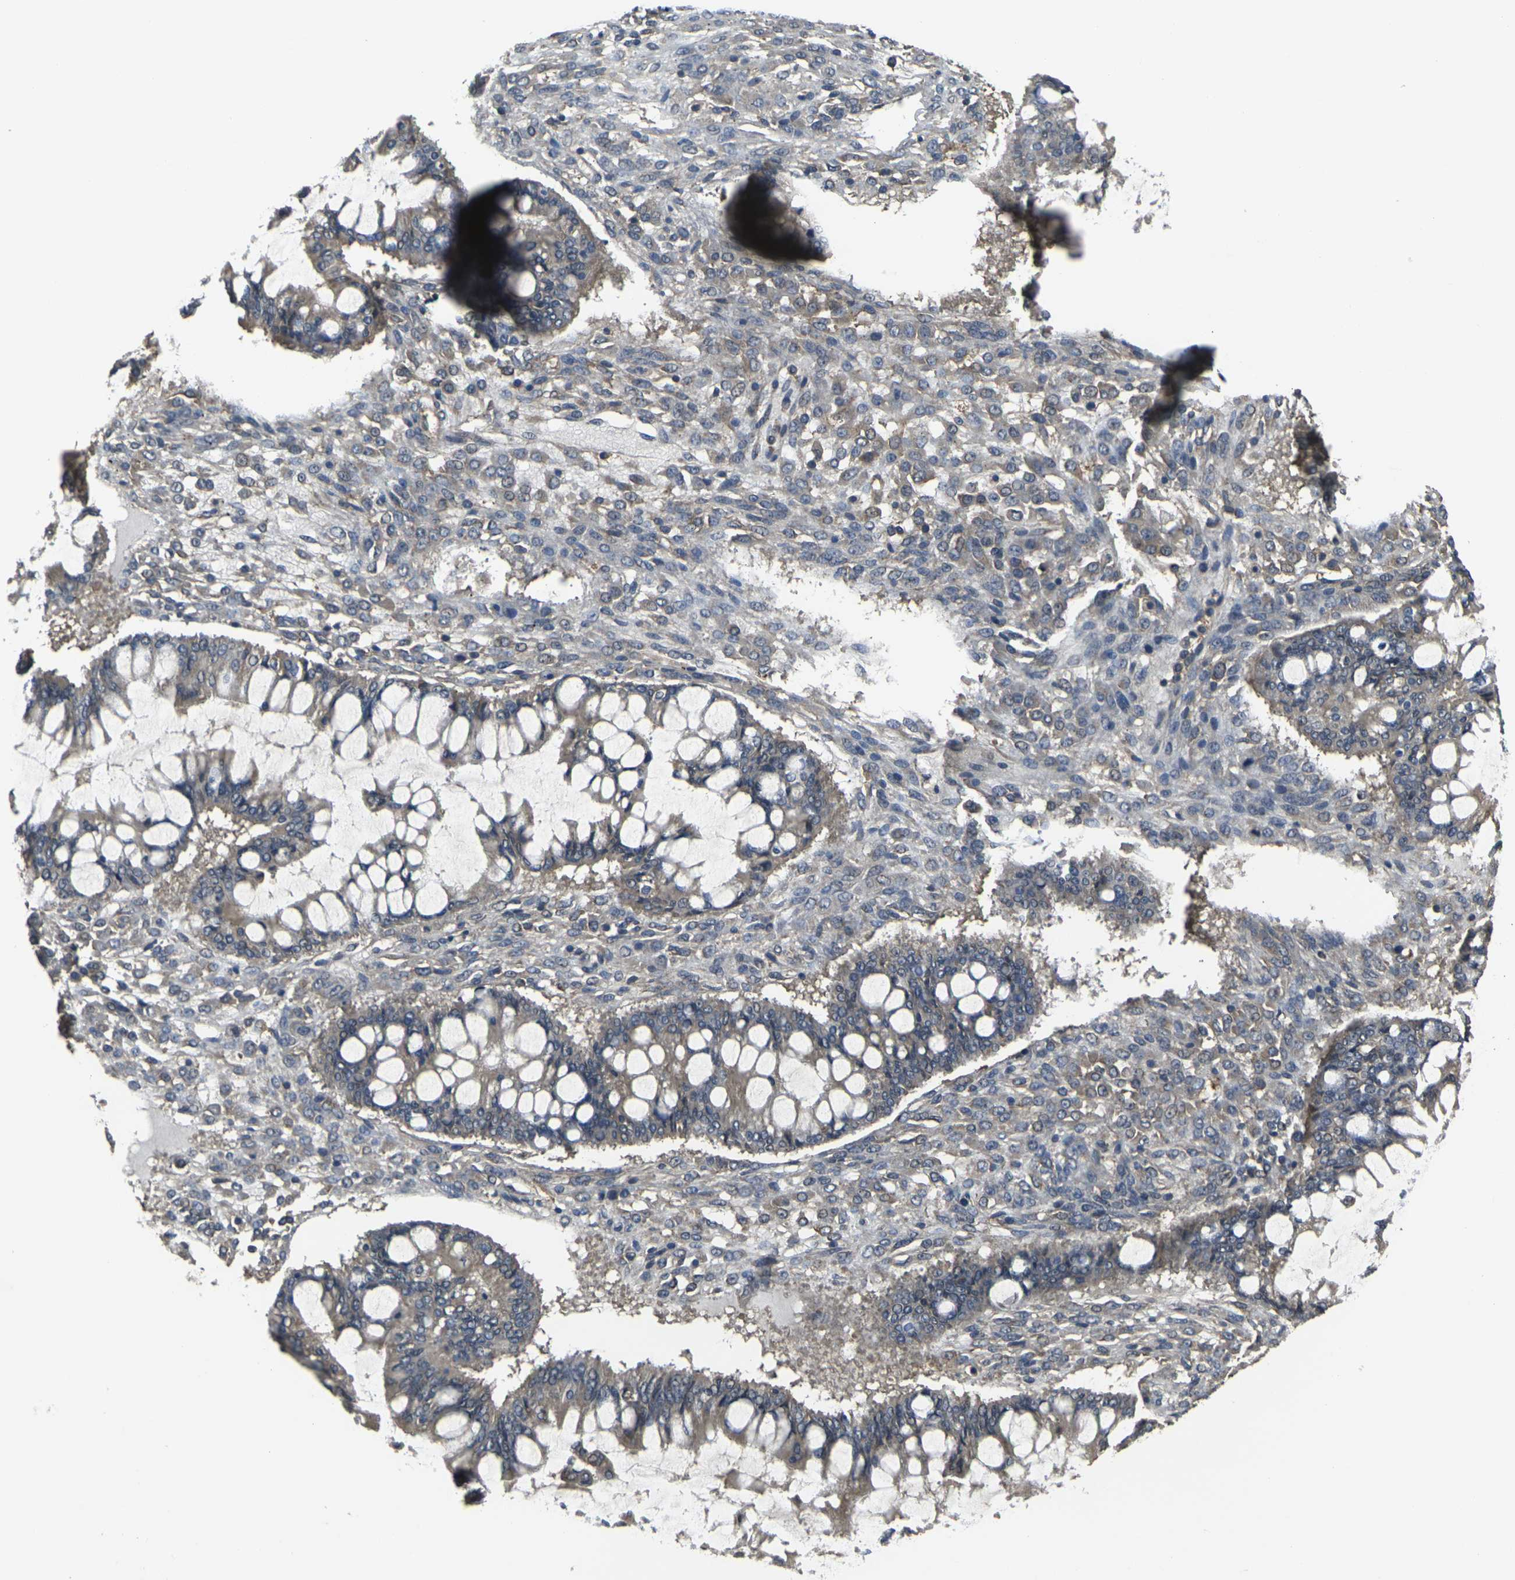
{"staining": {"intensity": "weak", "quantity": ">75%", "location": "cytoplasmic/membranous"}, "tissue": "ovarian cancer", "cell_type": "Tumor cells", "image_type": "cancer", "snomed": [{"axis": "morphology", "description": "Cystadenocarcinoma, mucinous, NOS"}, {"axis": "topography", "description": "Ovary"}], "caption": "Protein staining of ovarian cancer tissue exhibits weak cytoplasmic/membranous staining in about >75% of tumor cells.", "gene": "PRKACB", "patient": {"sex": "female", "age": 73}}